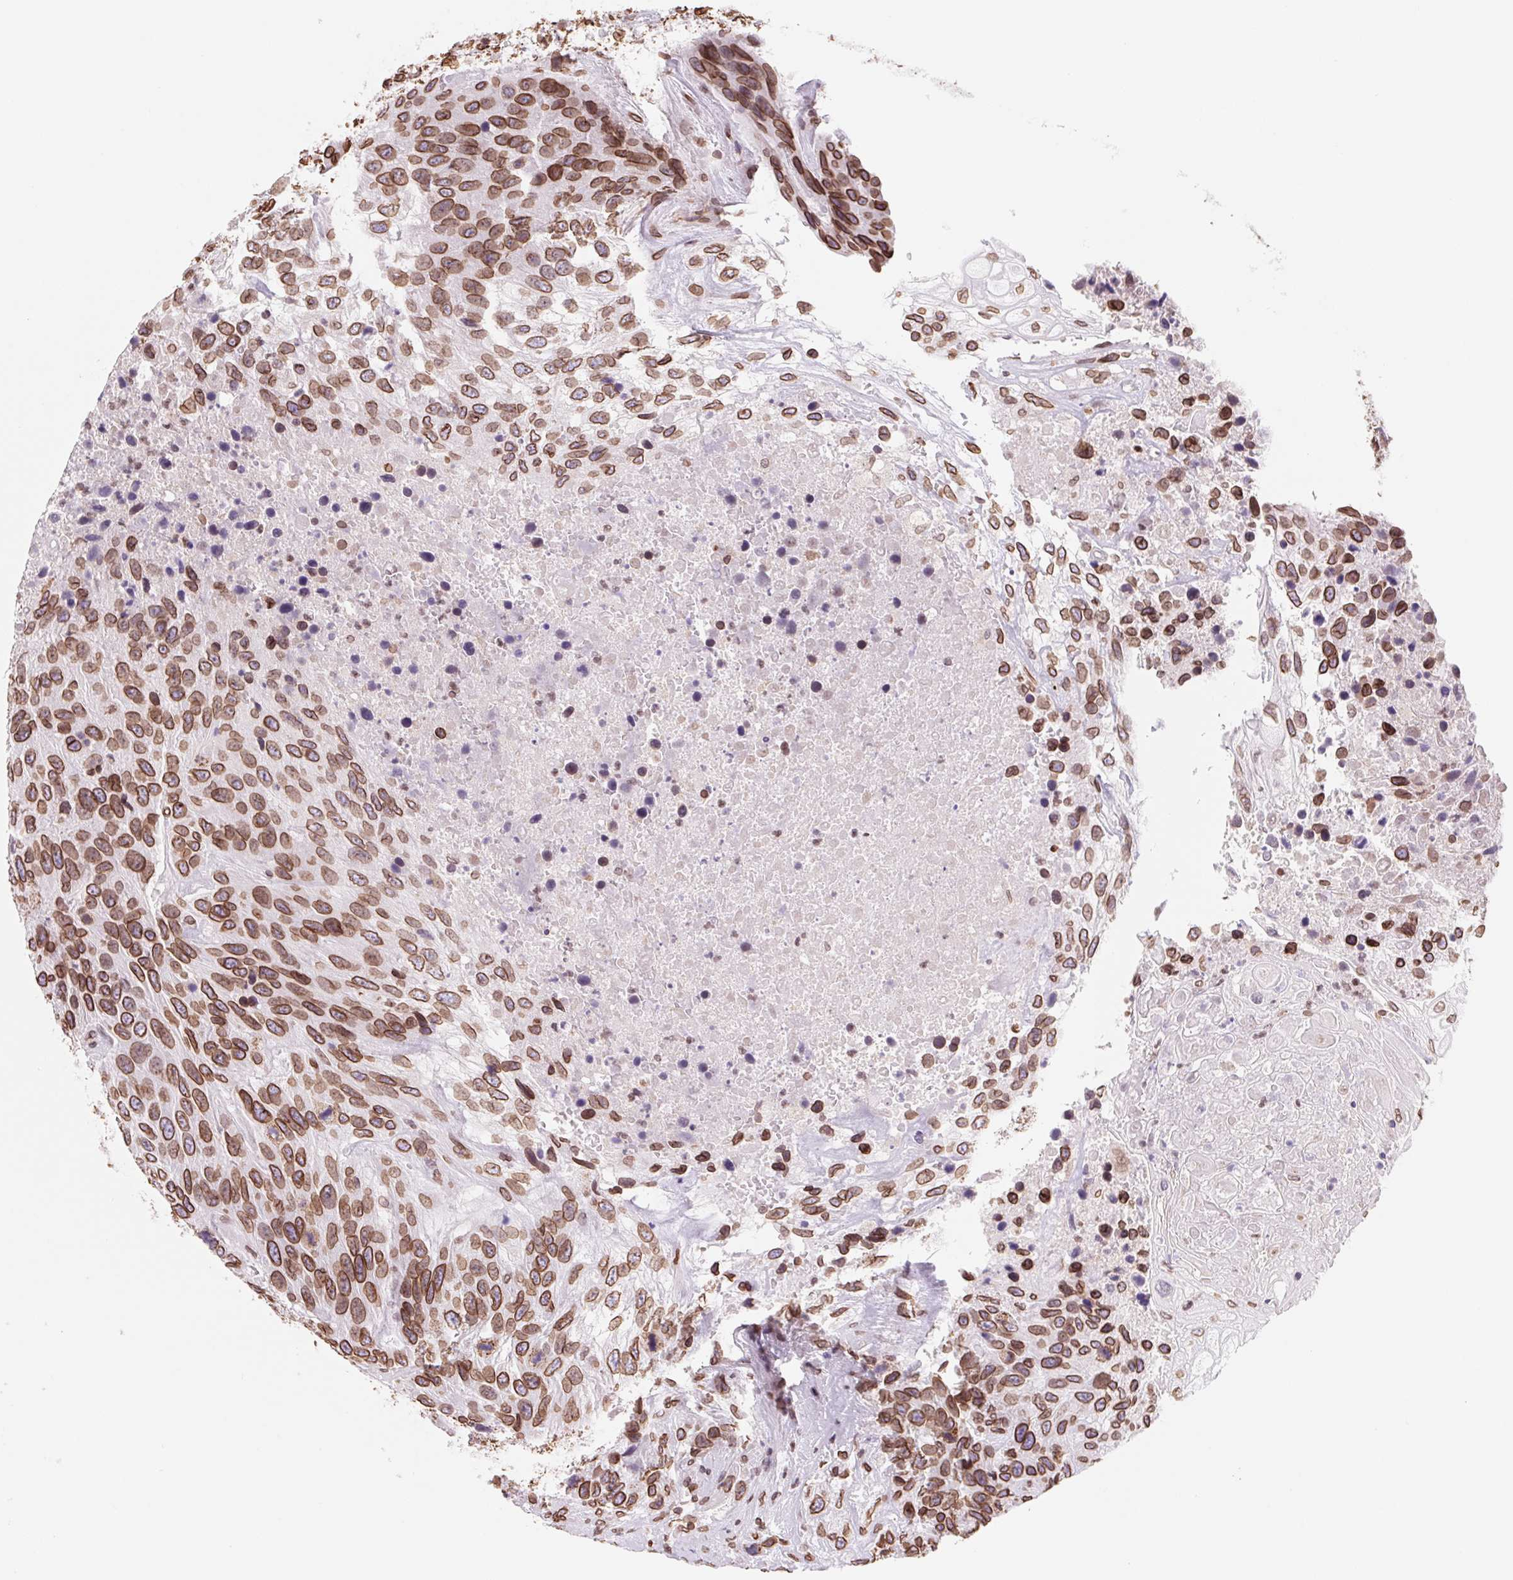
{"staining": {"intensity": "strong", "quantity": ">75%", "location": "cytoplasmic/membranous,nuclear"}, "tissue": "urothelial cancer", "cell_type": "Tumor cells", "image_type": "cancer", "snomed": [{"axis": "morphology", "description": "Urothelial carcinoma, High grade"}, {"axis": "topography", "description": "Urinary bladder"}], "caption": "A high amount of strong cytoplasmic/membranous and nuclear expression is identified in about >75% of tumor cells in urothelial cancer tissue.", "gene": "LMNB2", "patient": {"sex": "female", "age": 70}}